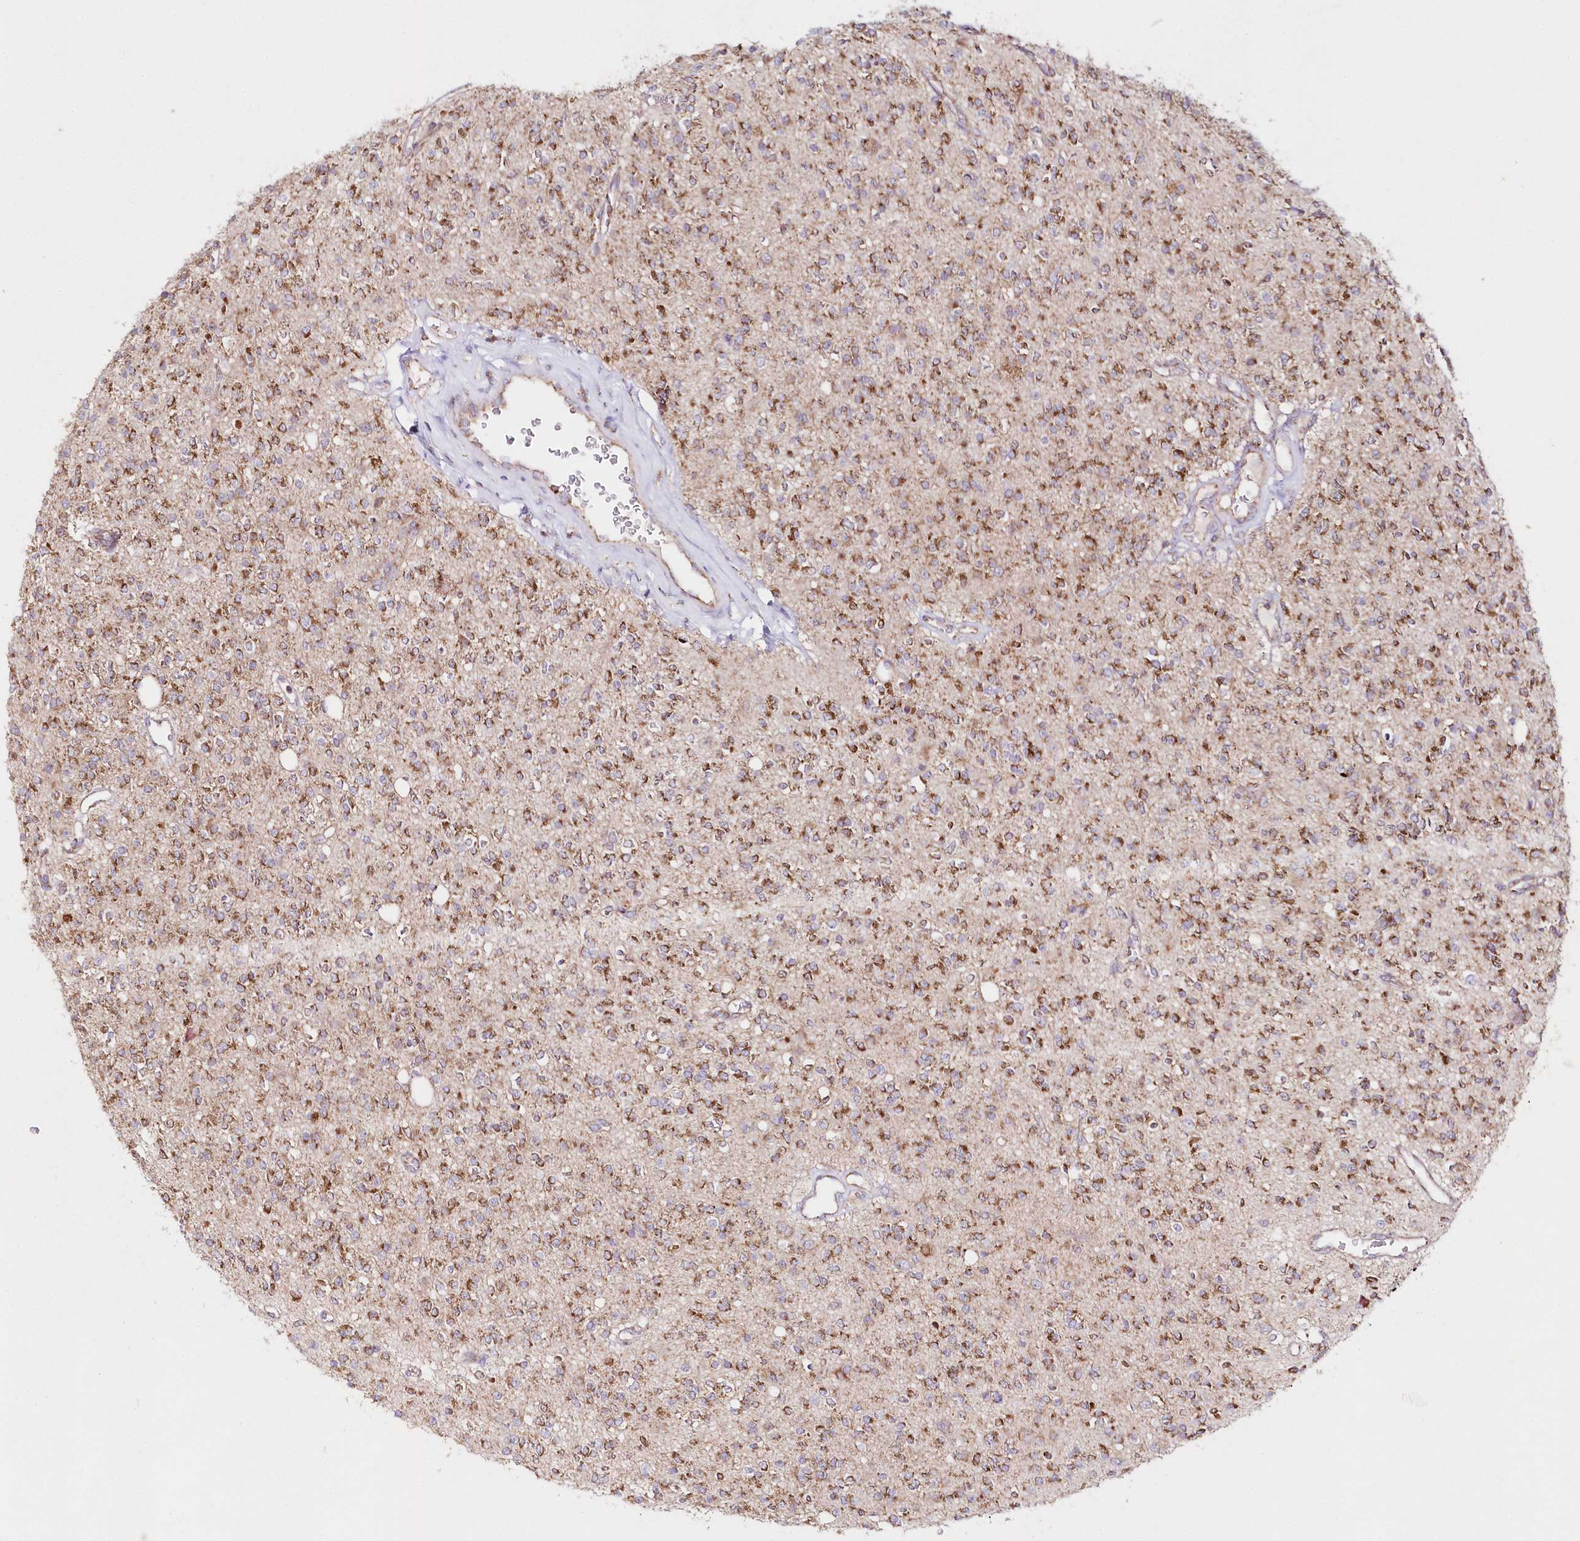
{"staining": {"intensity": "moderate", "quantity": ">75%", "location": "cytoplasmic/membranous"}, "tissue": "glioma", "cell_type": "Tumor cells", "image_type": "cancer", "snomed": [{"axis": "morphology", "description": "Glioma, malignant, High grade"}, {"axis": "topography", "description": "Brain"}], "caption": "Immunohistochemistry (IHC) micrograph of neoplastic tissue: human glioma stained using immunohistochemistry shows medium levels of moderate protein expression localized specifically in the cytoplasmic/membranous of tumor cells, appearing as a cytoplasmic/membranous brown color.", "gene": "DNA2", "patient": {"sex": "male", "age": 34}}